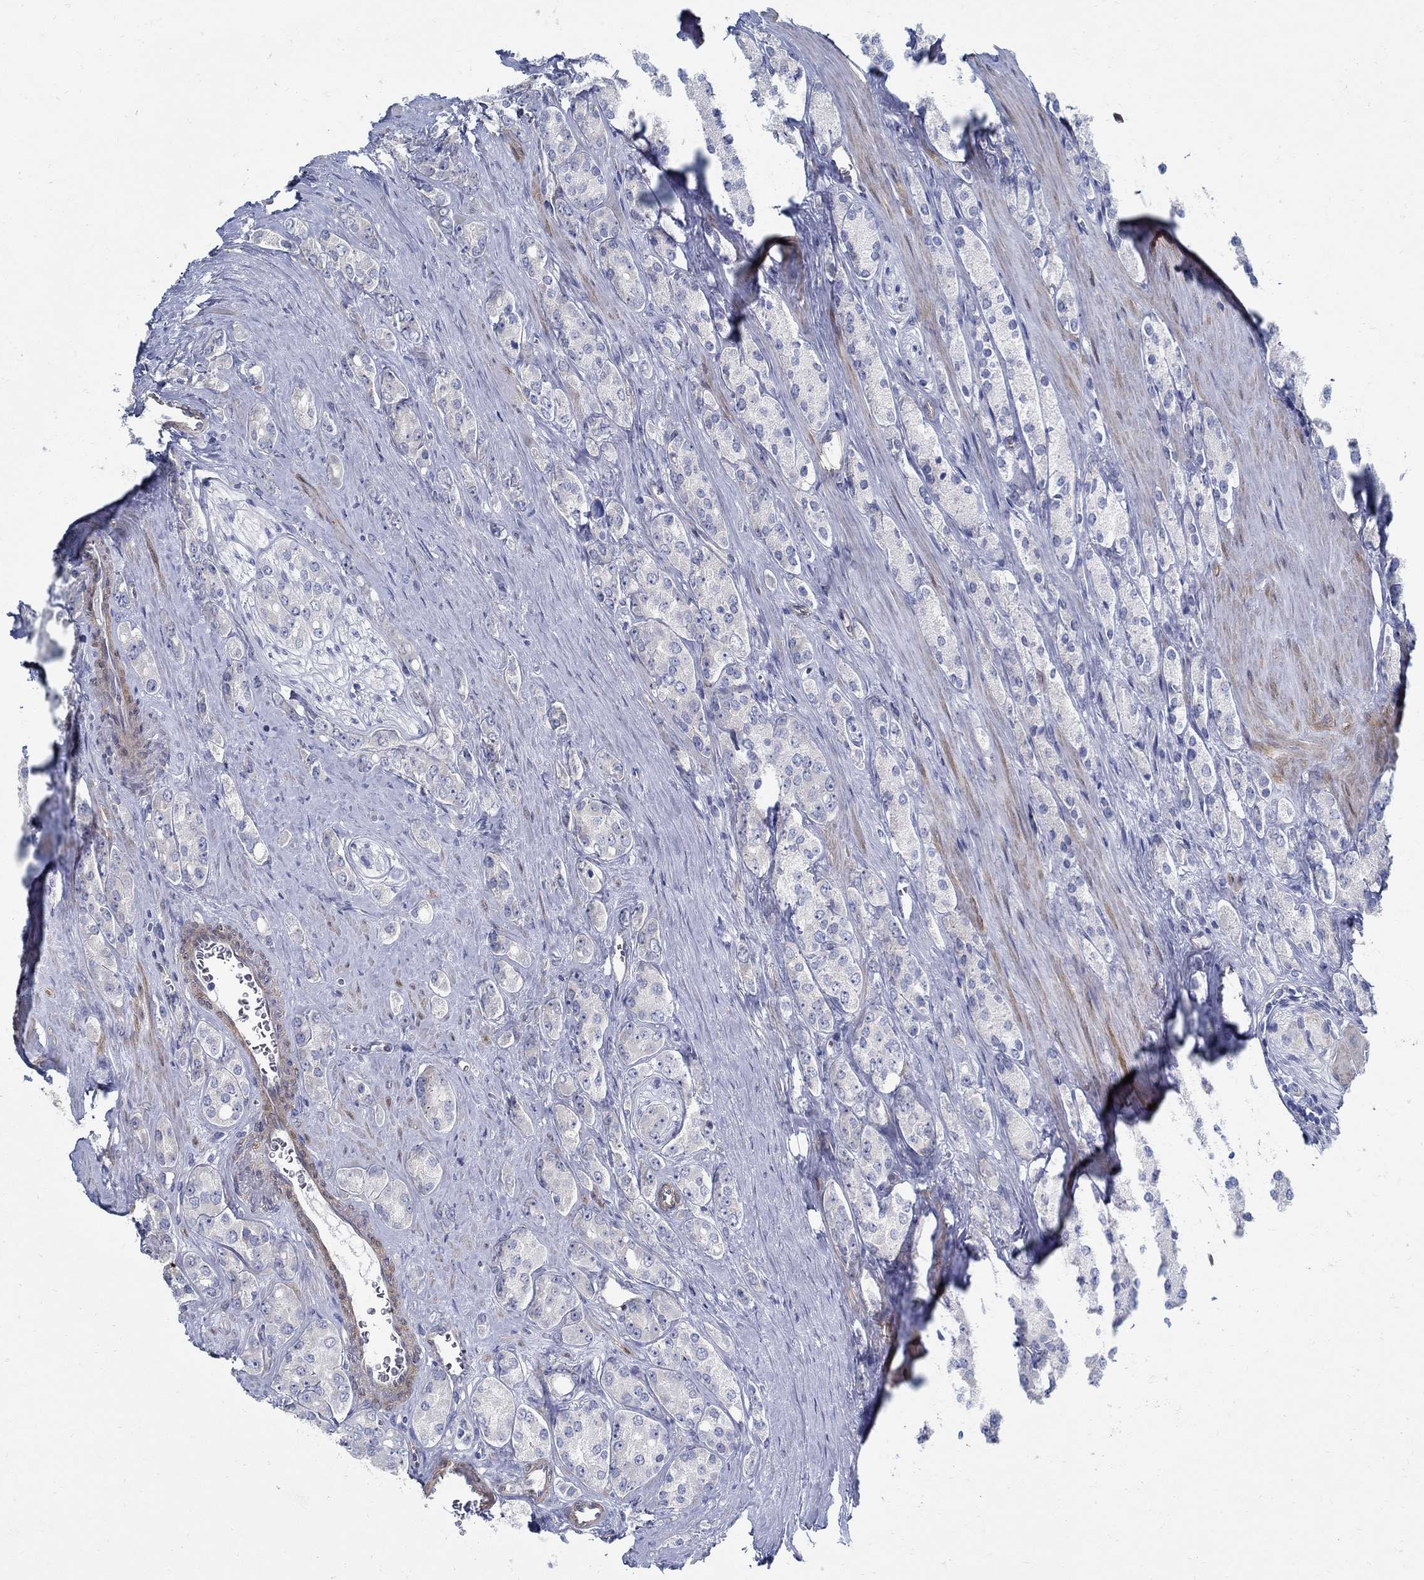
{"staining": {"intensity": "negative", "quantity": "none", "location": "none"}, "tissue": "prostate cancer", "cell_type": "Tumor cells", "image_type": "cancer", "snomed": [{"axis": "morphology", "description": "Adenocarcinoma, NOS"}, {"axis": "topography", "description": "Prostate"}], "caption": "Tumor cells are negative for protein expression in human adenocarcinoma (prostate). The staining is performed using DAB brown chromogen with nuclei counter-stained in using hematoxylin.", "gene": "C15orf39", "patient": {"sex": "male", "age": 67}}